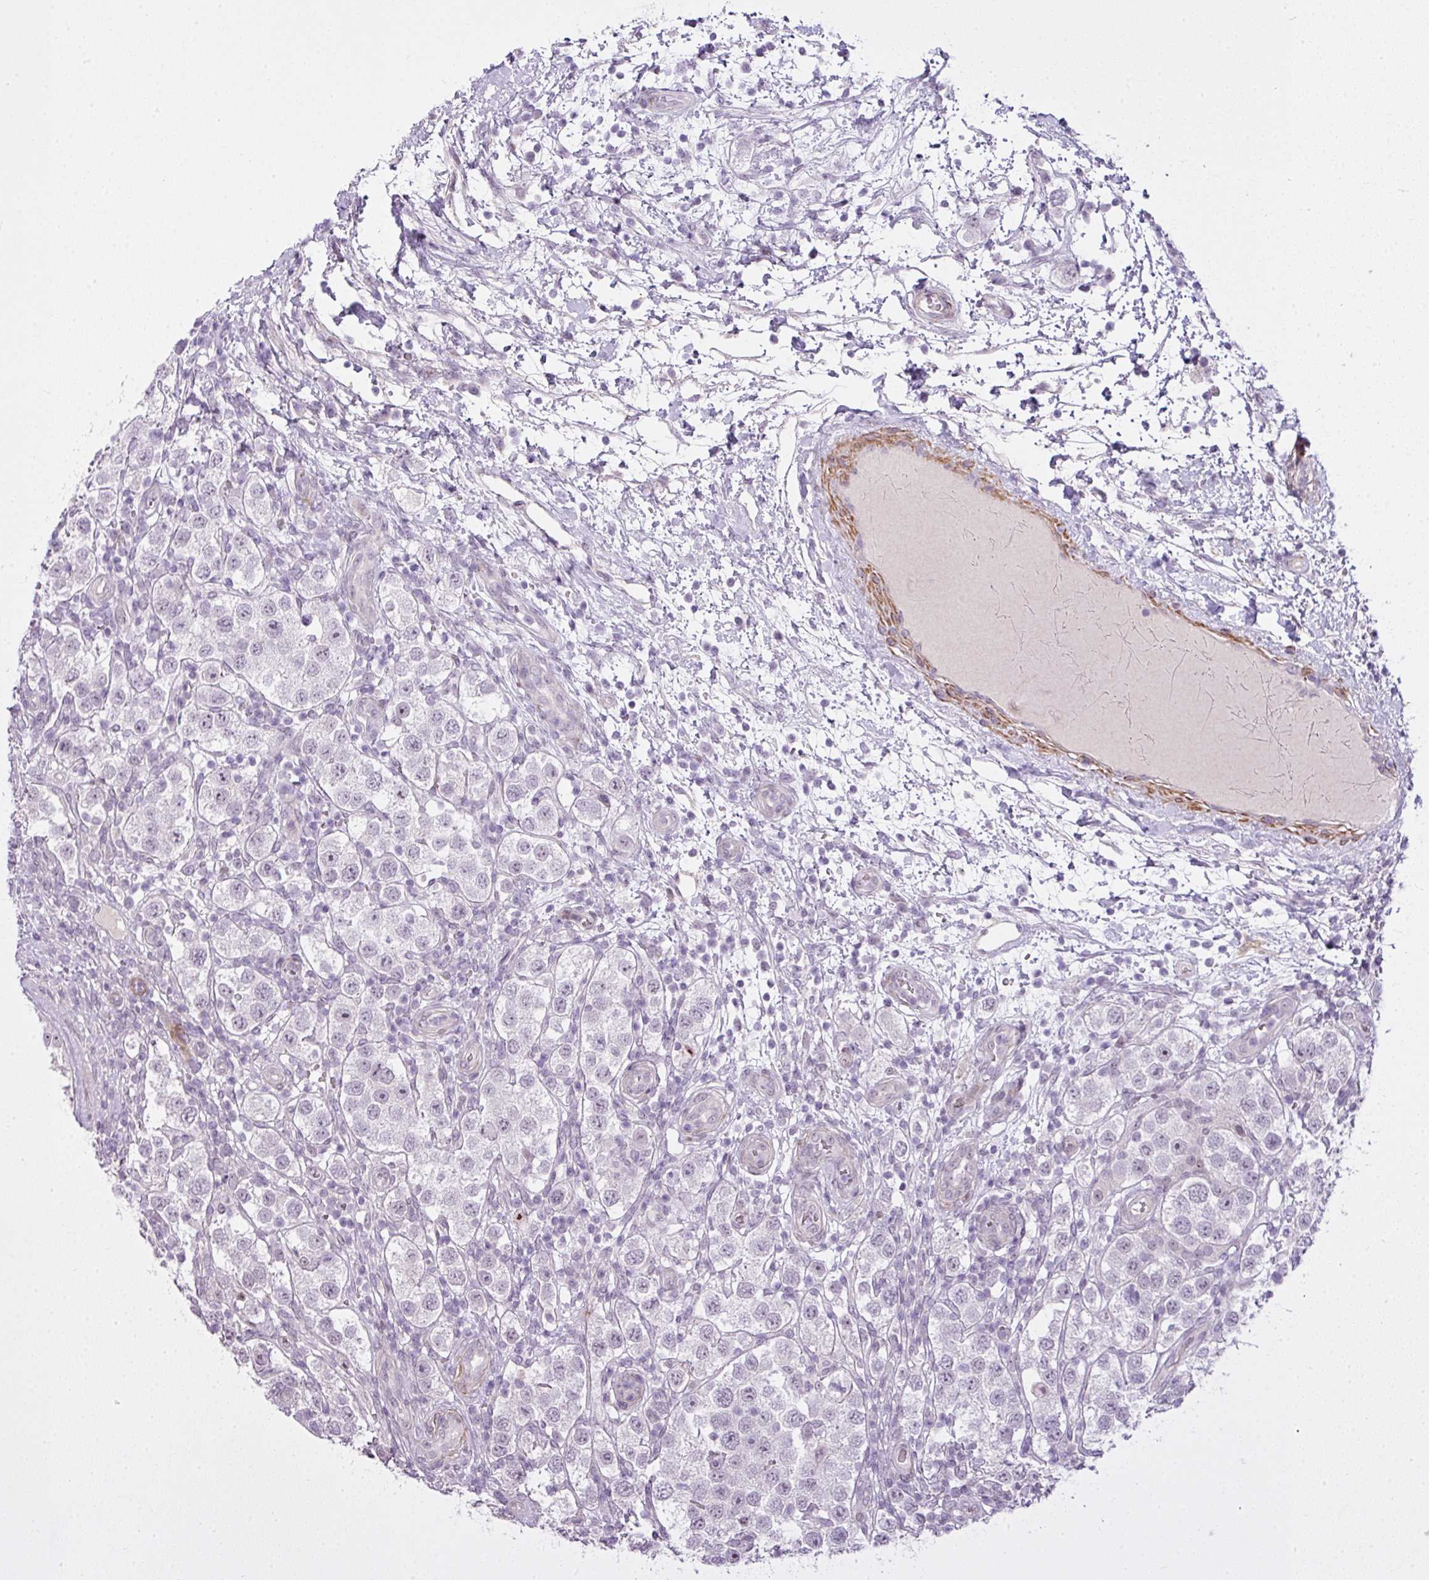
{"staining": {"intensity": "moderate", "quantity": "<25%", "location": "nuclear"}, "tissue": "testis cancer", "cell_type": "Tumor cells", "image_type": "cancer", "snomed": [{"axis": "morphology", "description": "Seminoma, NOS"}, {"axis": "topography", "description": "Testis"}], "caption": "Immunohistochemical staining of human testis cancer shows moderate nuclear protein expression in about <25% of tumor cells.", "gene": "ZNF688", "patient": {"sex": "male", "age": 37}}